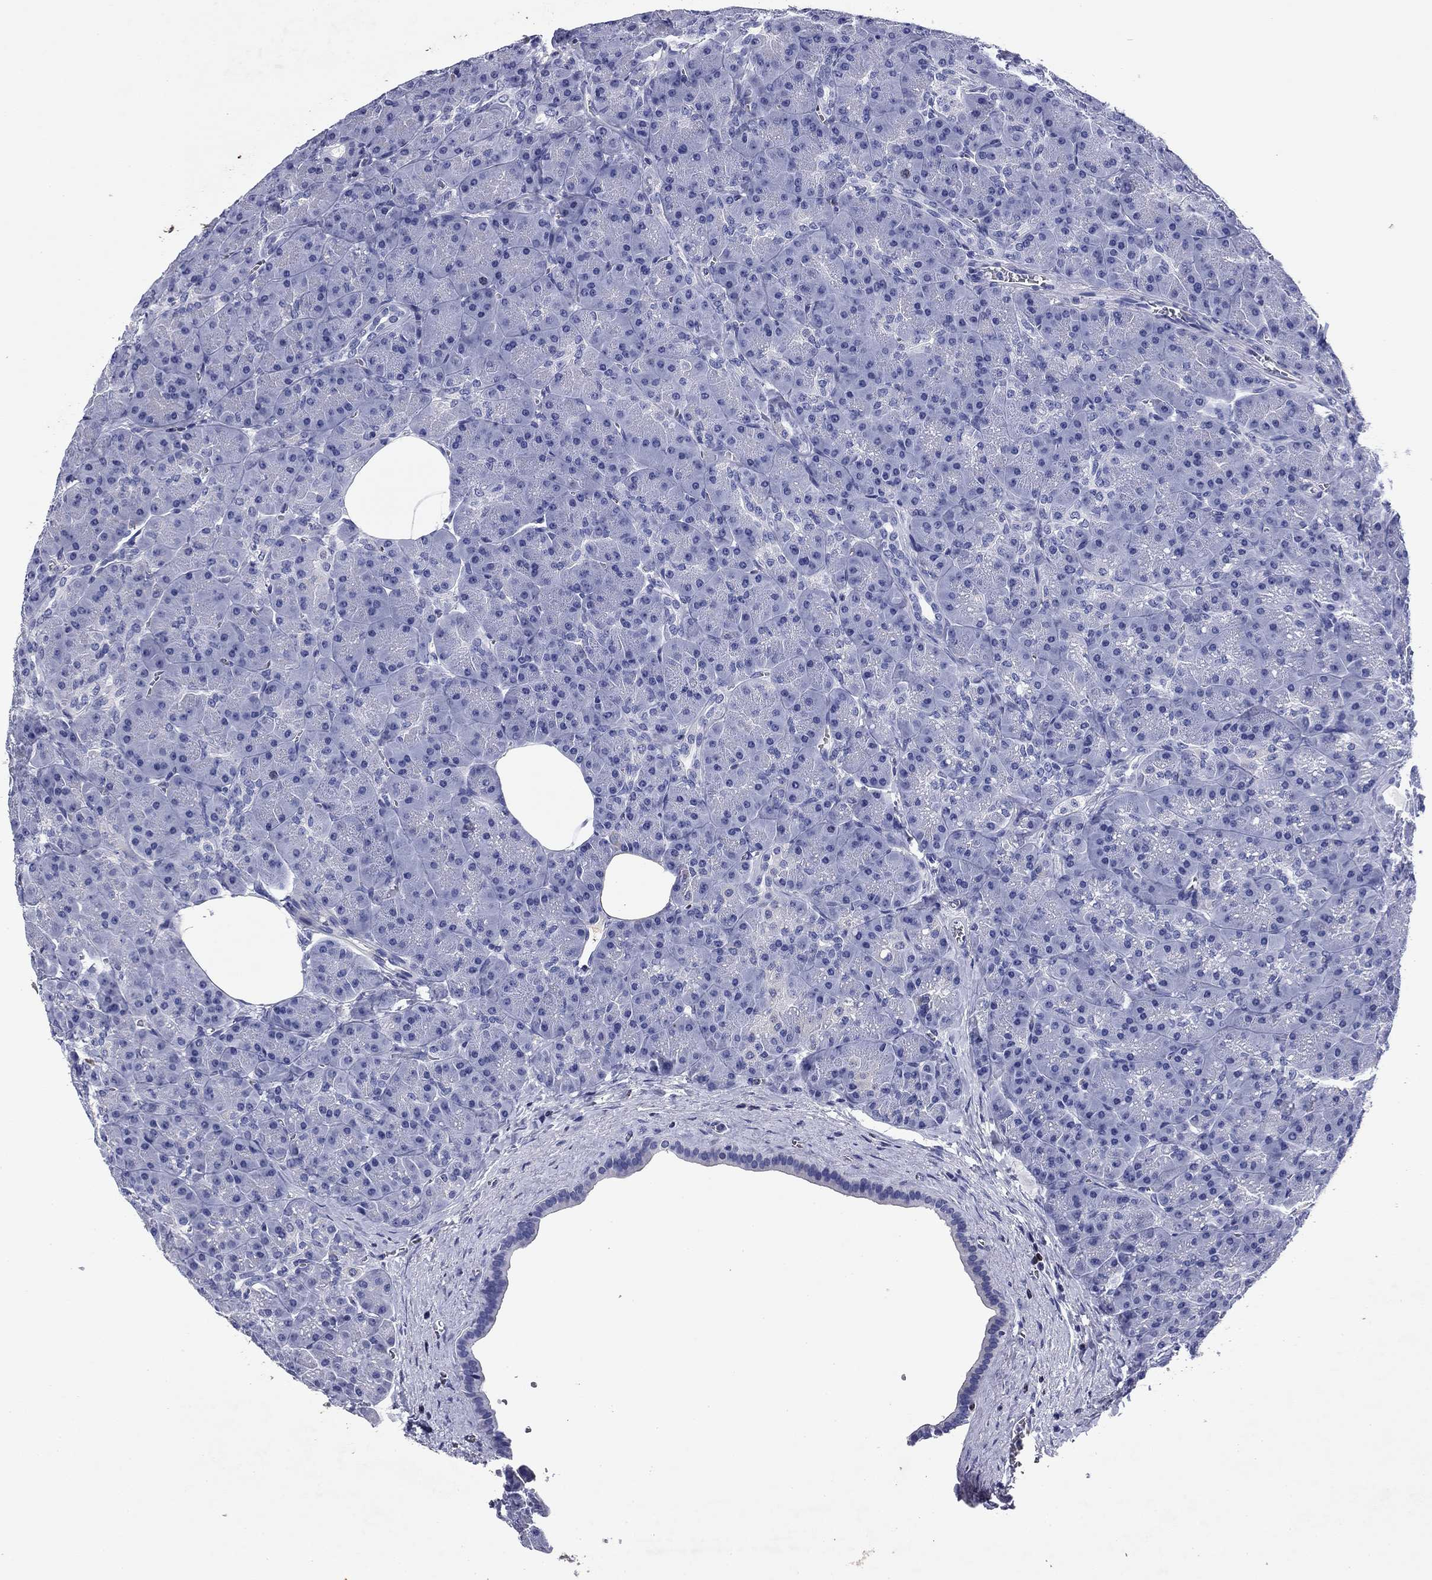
{"staining": {"intensity": "negative", "quantity": "none", "location": "none"}, "tissue": "pancreas", "cell_type": "Exocrine glandular cells", "image_type": "normal", "snomed": [{"axis": "morphology", "description": "Normal tissue, NOS"}, {"axis": "topography", "description": "Pancreas"}], "caption": "Immunohistochemistry (IHC) of normal human pancreas demonstrates no staining in exocrine glandular cells. Brightfield microscopy of IHC stained with DAB (3,3'-diaminobenzidine) (brown) and hematoxylin (blue), captured at high magnification.", "gene": "GZMK", "patient": {"sex": "male", "age": 57}}